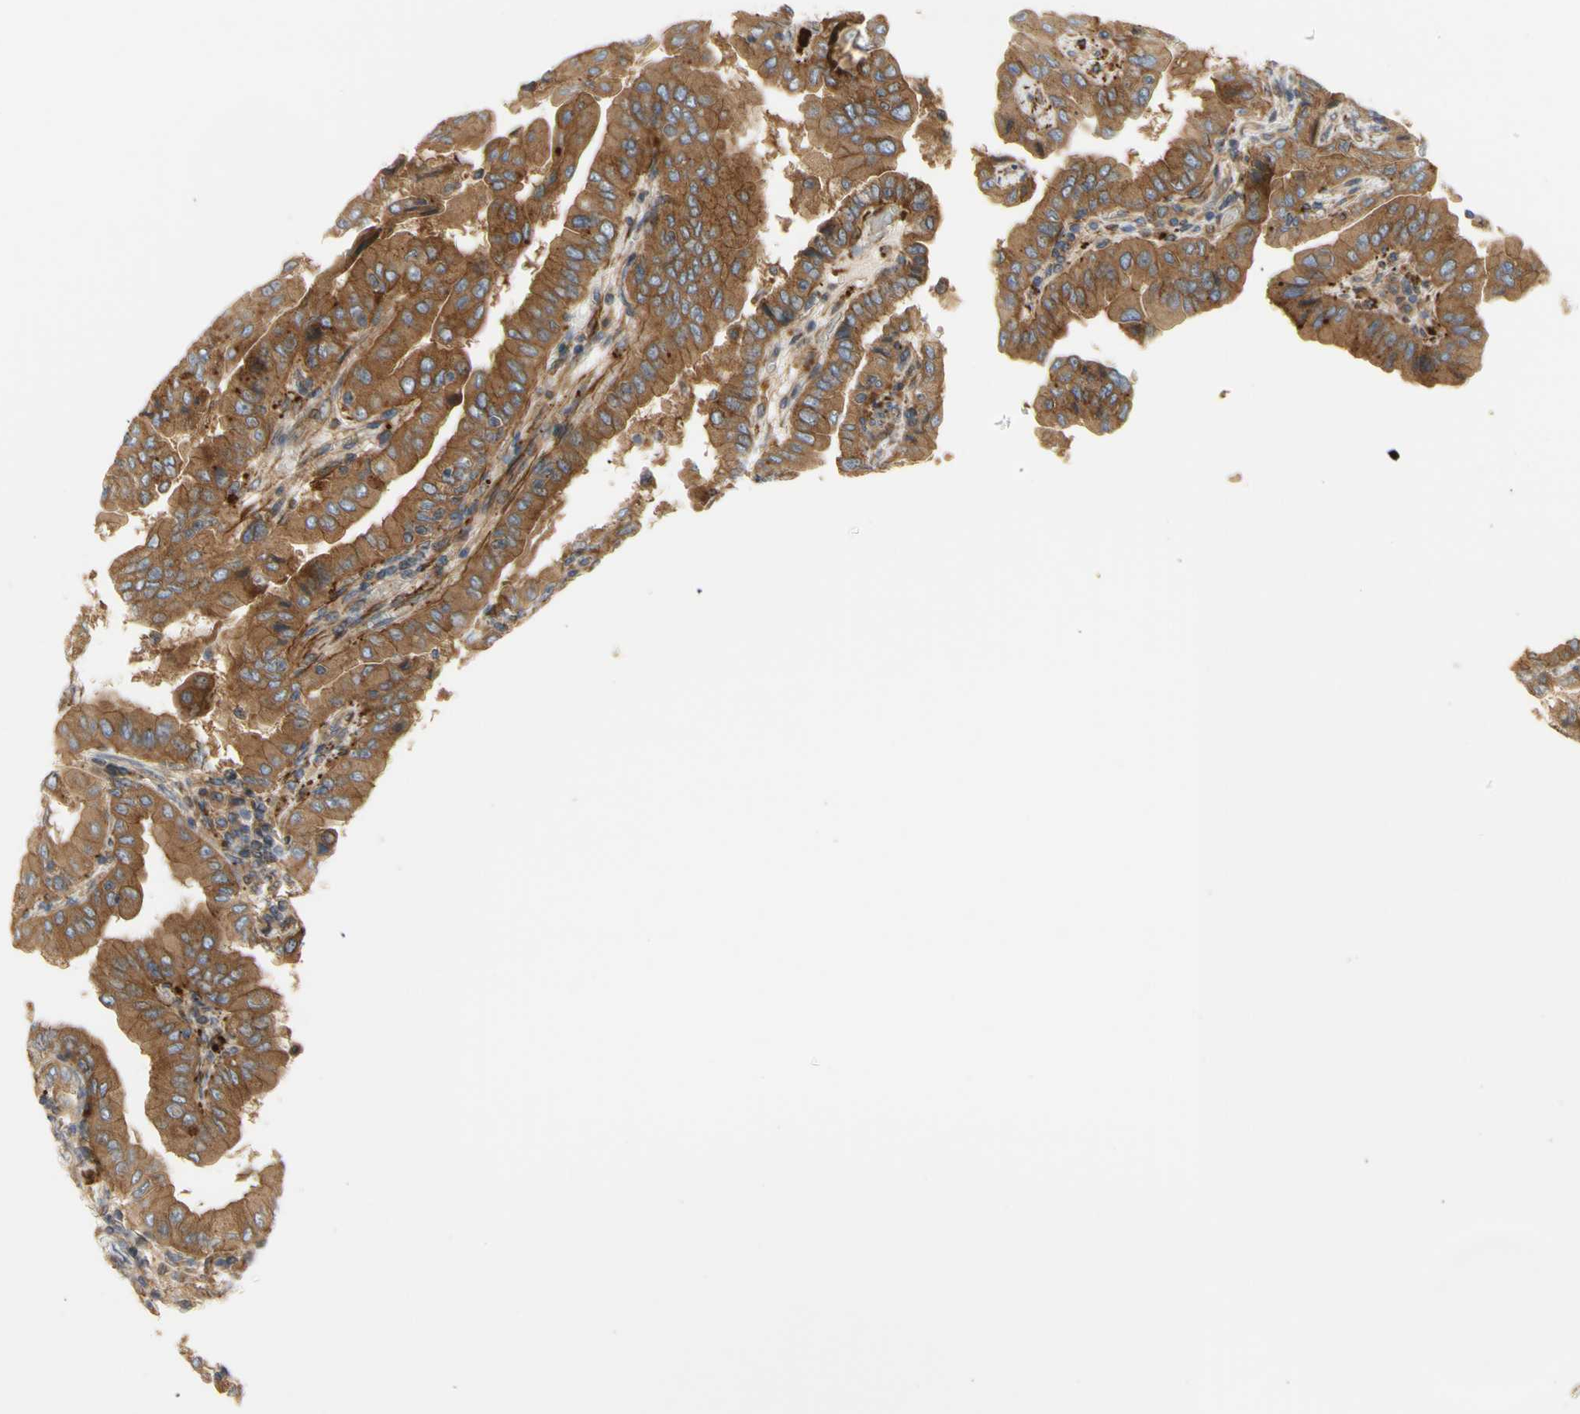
{"staining": {"intensity": "strong", "quantity": ">75%", "location": "cytoplasmic/membranous"}, "tissue": "thyroid cancer", "cell_type": "Tumor cells", "image_type": "cancer", "snomed": [{"axis": "morphology", "description": "Papillary adenocarcinoma, NOS"}, {"axis": "topography", "description": "Thyroid gland"}], "caption": "IHC (DAB (3,3'-diaminobenzidine)) staining of thyroid cancer (papillary adenocarcinoma) reveals strong cytoplasmic/membranous protein expression in about >75% of tumor cells.", "gene": "TUBG2", "patient": {"sex": "male", "age": 33}}